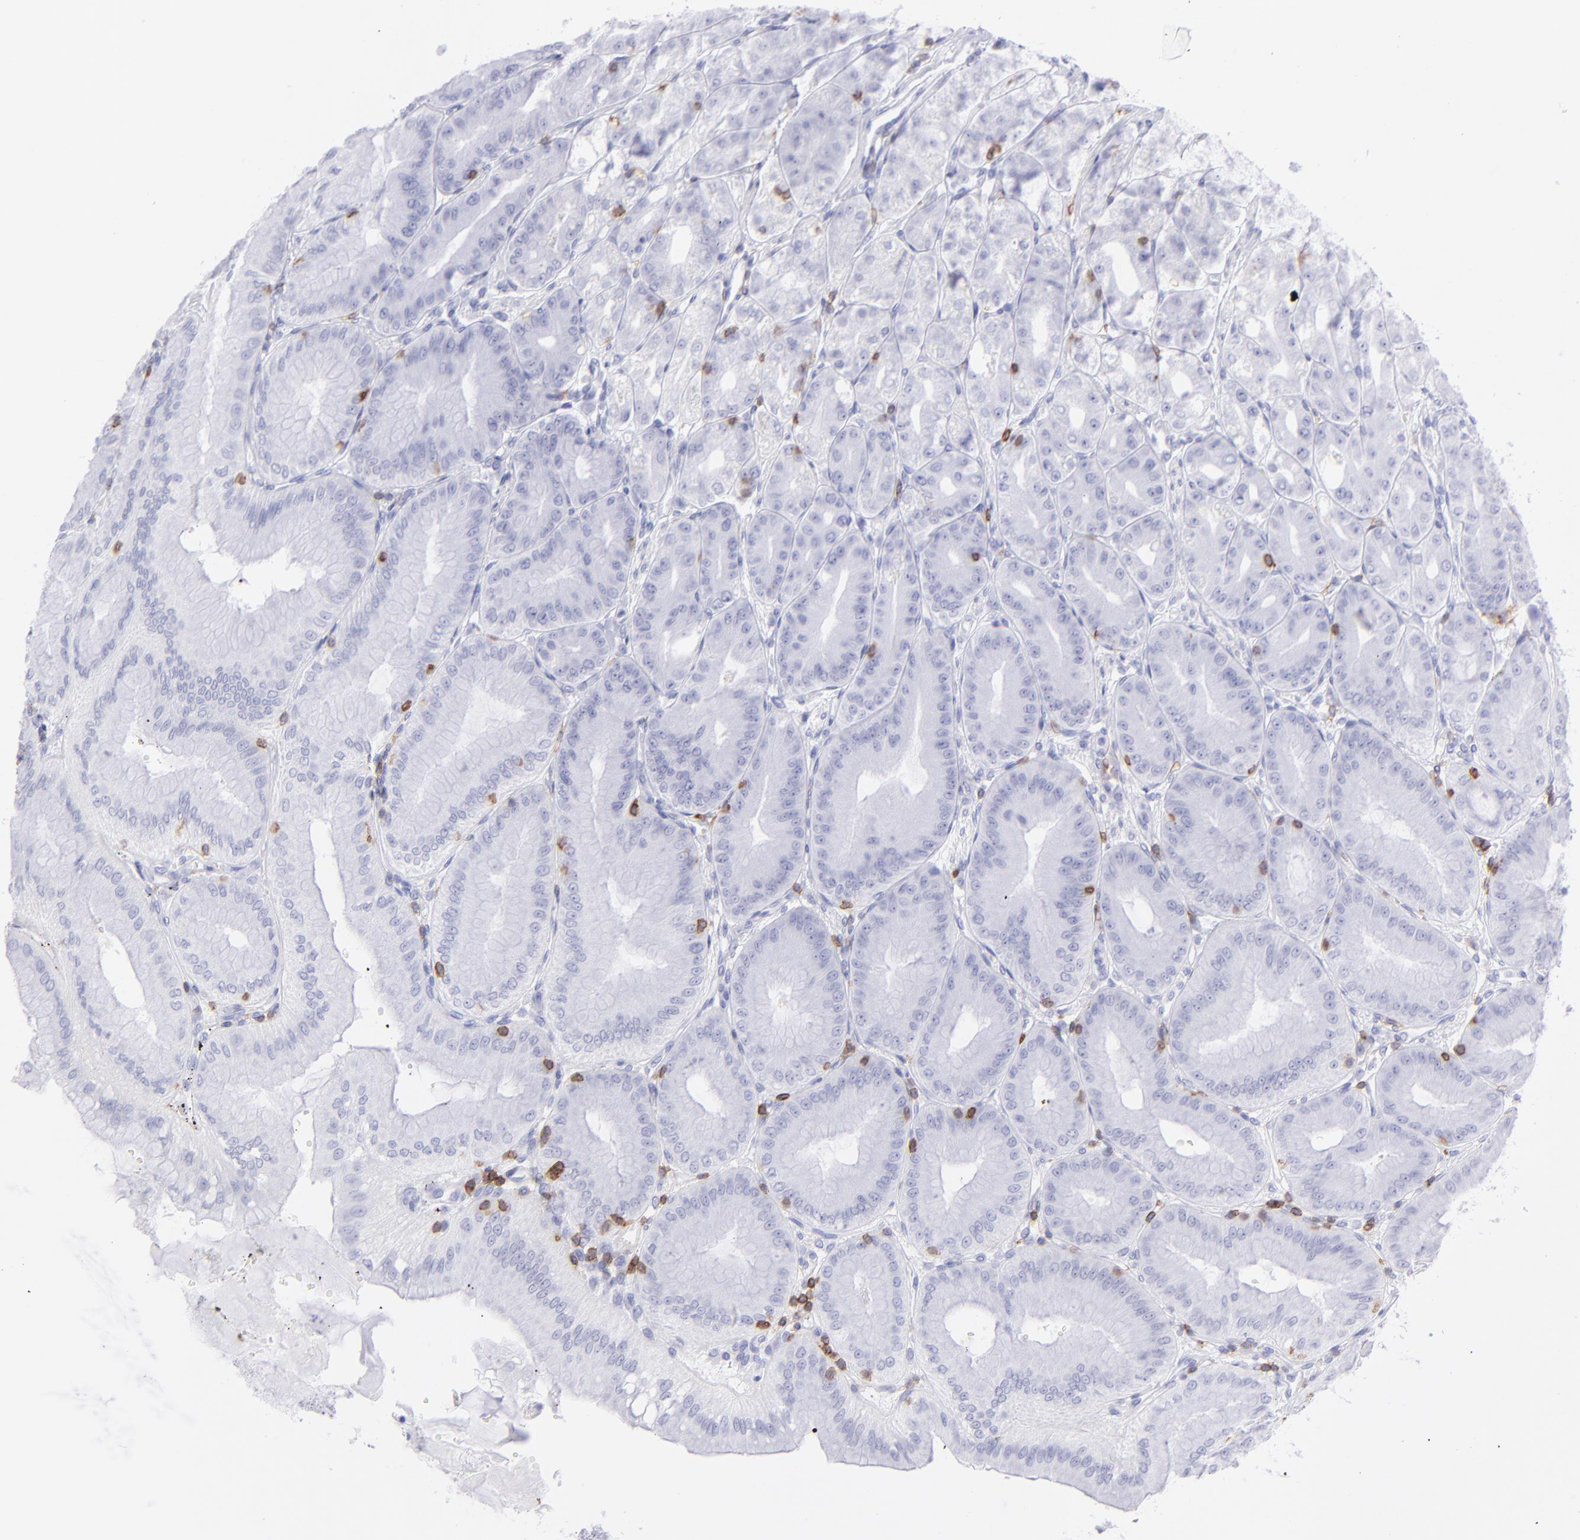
{"staining": {"intensity": "negative", "quantity": "none", "location": "none"}, "tissue": "stomach", "cell_type": "Glandular cells", "image_type": "normal", "snomed": [{"axis": "morphology", "description": "Normal tissue, NOS"}, {"axis": "topography", "description": "Stomach, lower"}], "caption": "Immunohistochemical staining of unremarkable human stomach reveals no significant expression in glandular cells.", "gene": "CD69", "patient": {"sex": "male", "age": 71}}